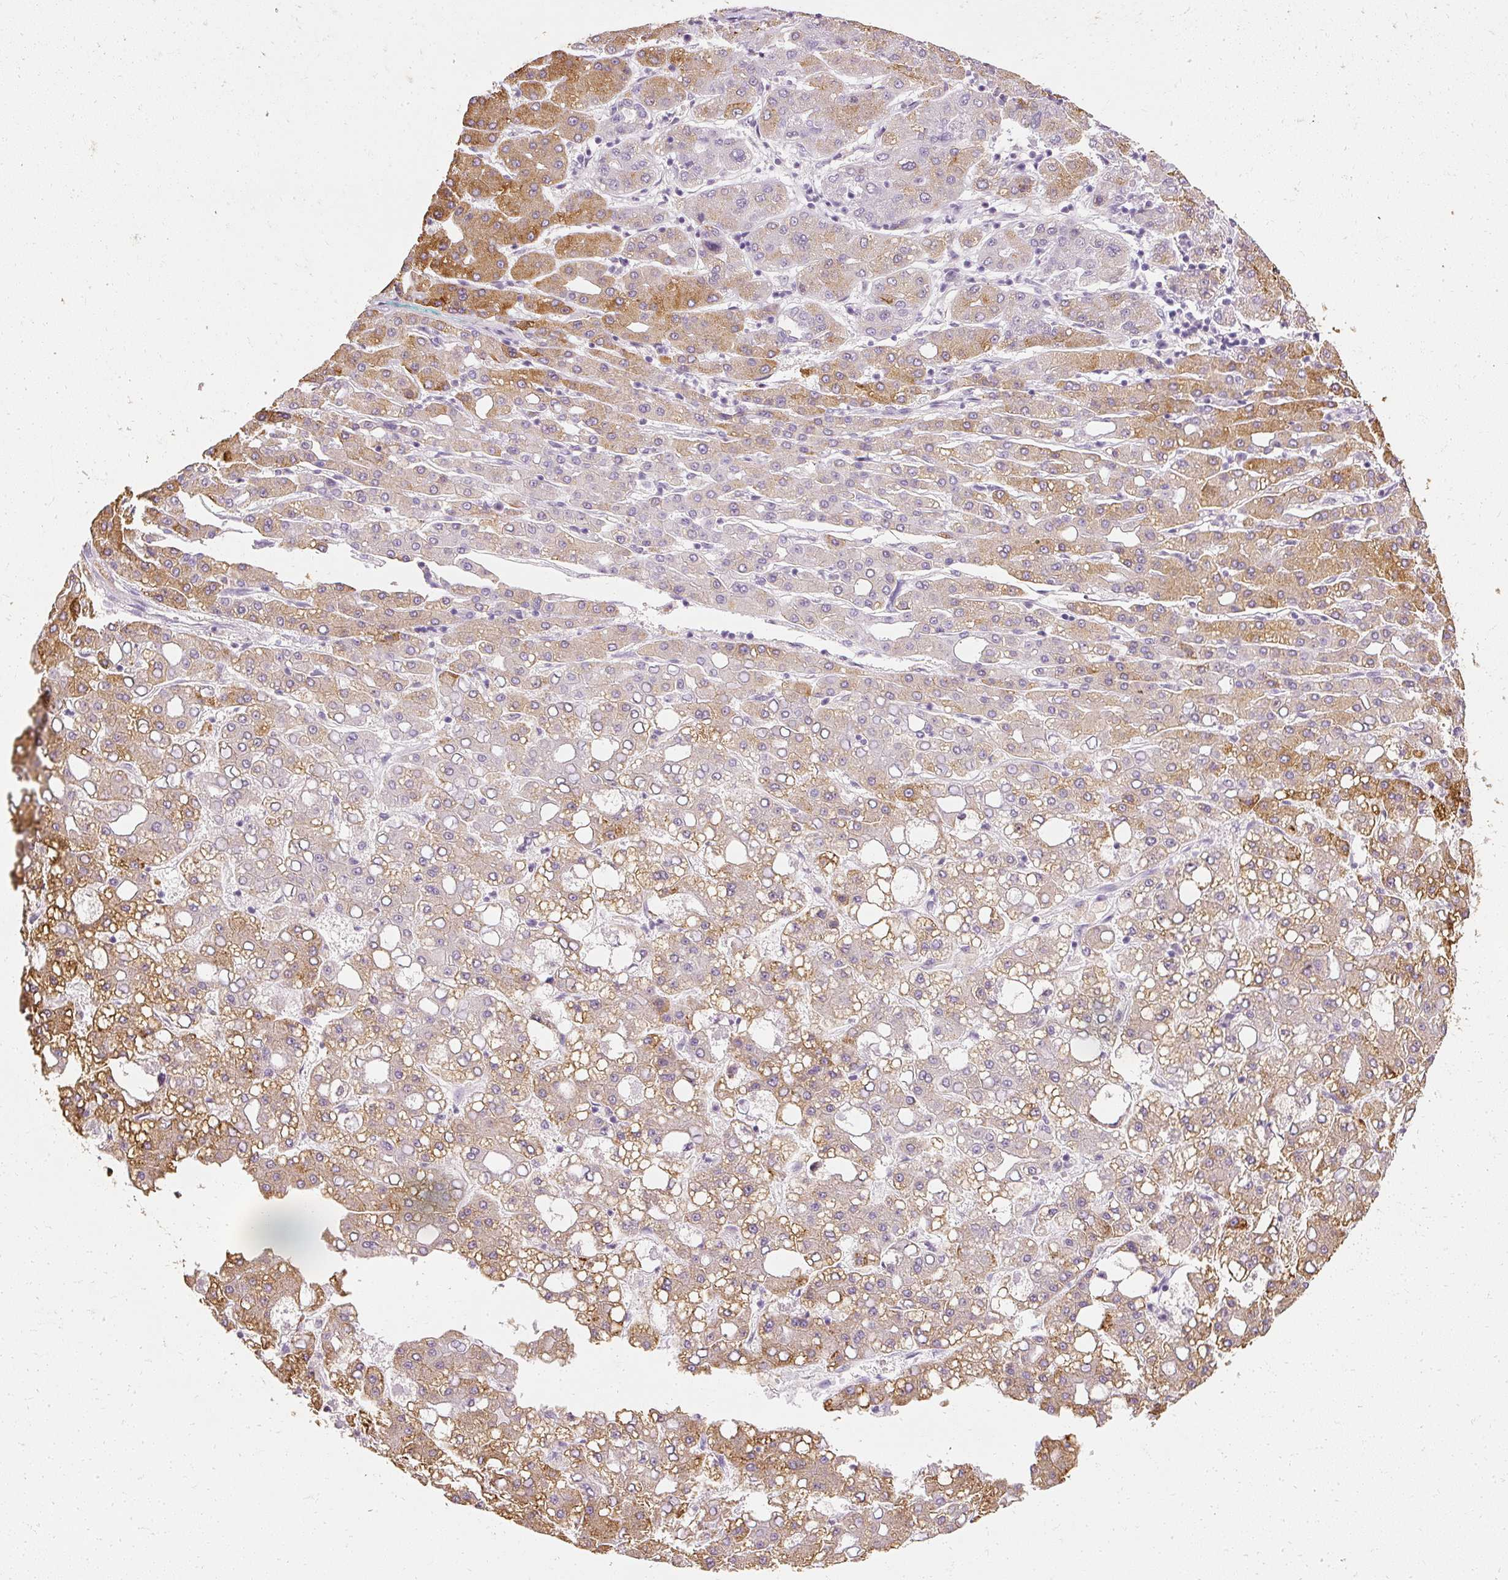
{"staining": {"intensity": "moderate", "quantity": "25%-75%", "location": "cytoplasmic/membranous"}, "tissue": "liver cancer", "cell_type": "Tumor cells", "image_type": "cancer", "snomed": [{"axis": "morphology", "description": "Carcinoma, Hepatocellular, NOS"}, {"axis": "topography", "description": "Liver"}], "caption": "Tumor cells exhibit medium levels of moderate cytoplasmic/membranous staining in about 25%-75% of cells in human hepatocellular carcinoma (liver). (DAB (3,3'-diaminobenzidine) = brown stain, brightfield microscopy at high magnification).", "gene": "ELAVL3", "patient": {"sex": "male", "age": 65}}